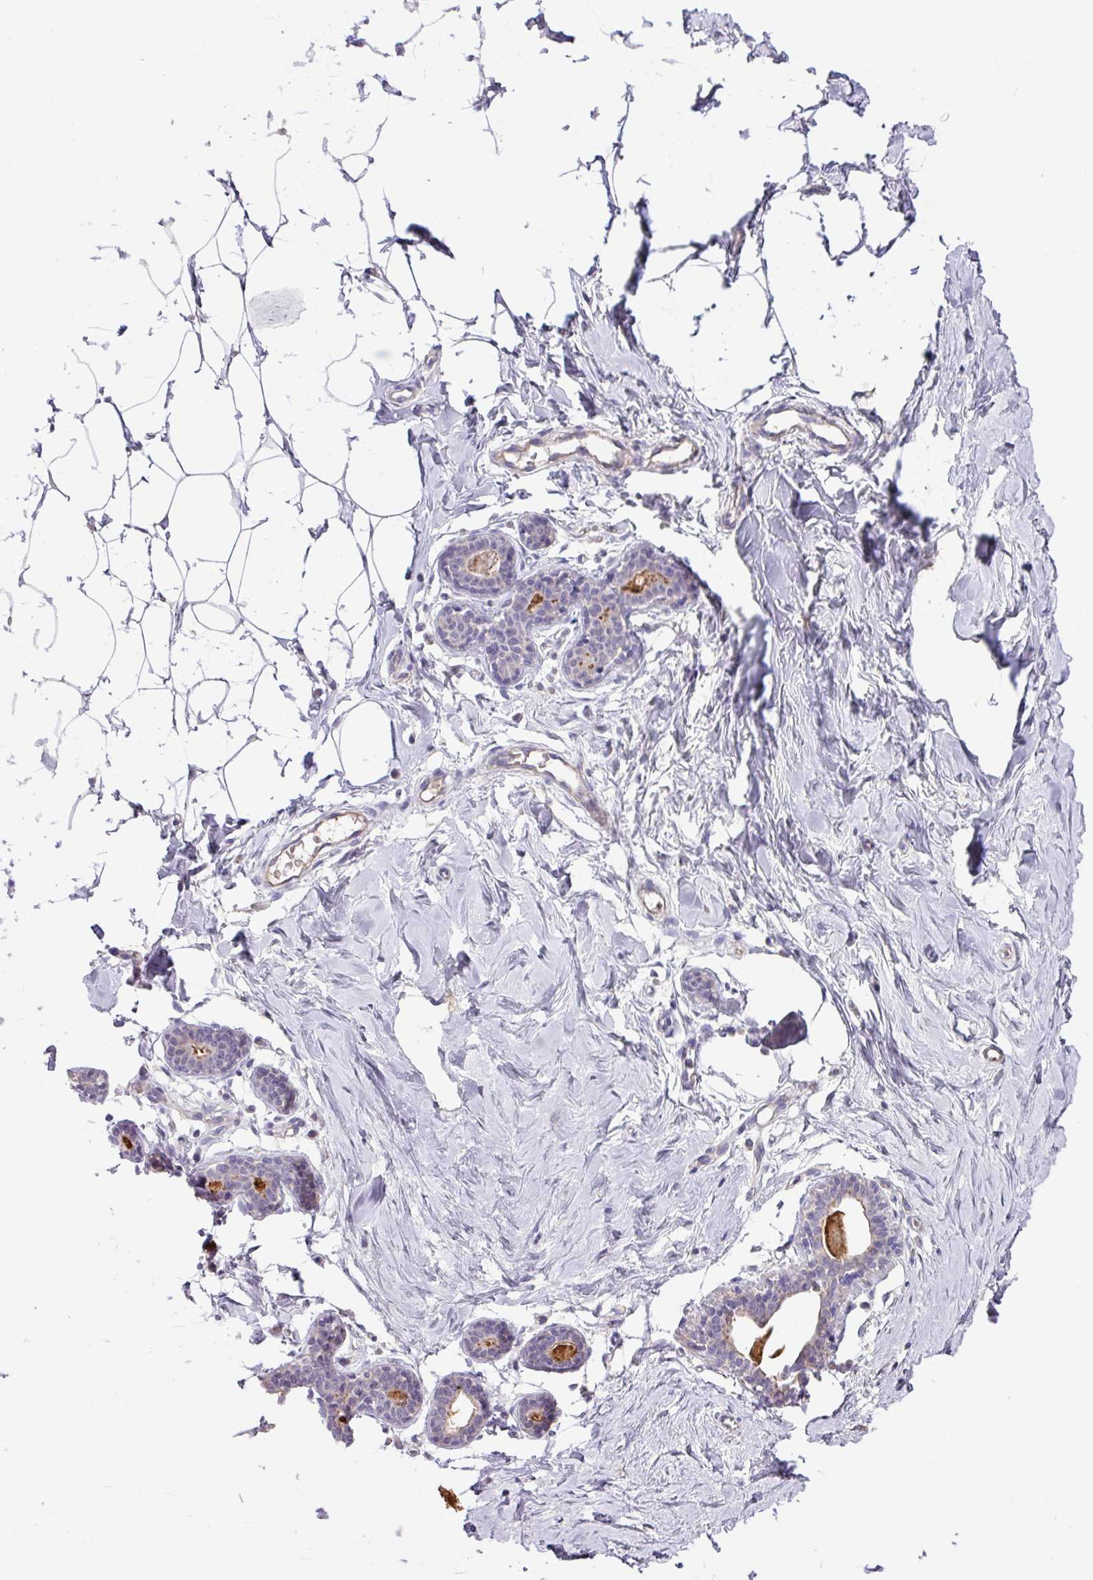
{"staining": {"intensity": "negative", "quantity": "none", "location": "none"}, "tissue": "breast", "cell_type": "Adipocytes", "image_type": "normal", "snomed": [{"axis": "morphology", "description": "Normal tissue, NOS"}, {"axis": "topography", "description": "Breast"}], "caption": "Immunohistochemistry (IHC) of unremarkable breast reveals no staining in adipocytes. (Stains: DAB immunohistochemistry with hematoxylin counter stain, Microscopy: brightfield microscopy at high magnification).", "gene": "CRISP3", "patient": {"sex": "female", "age": 23}}